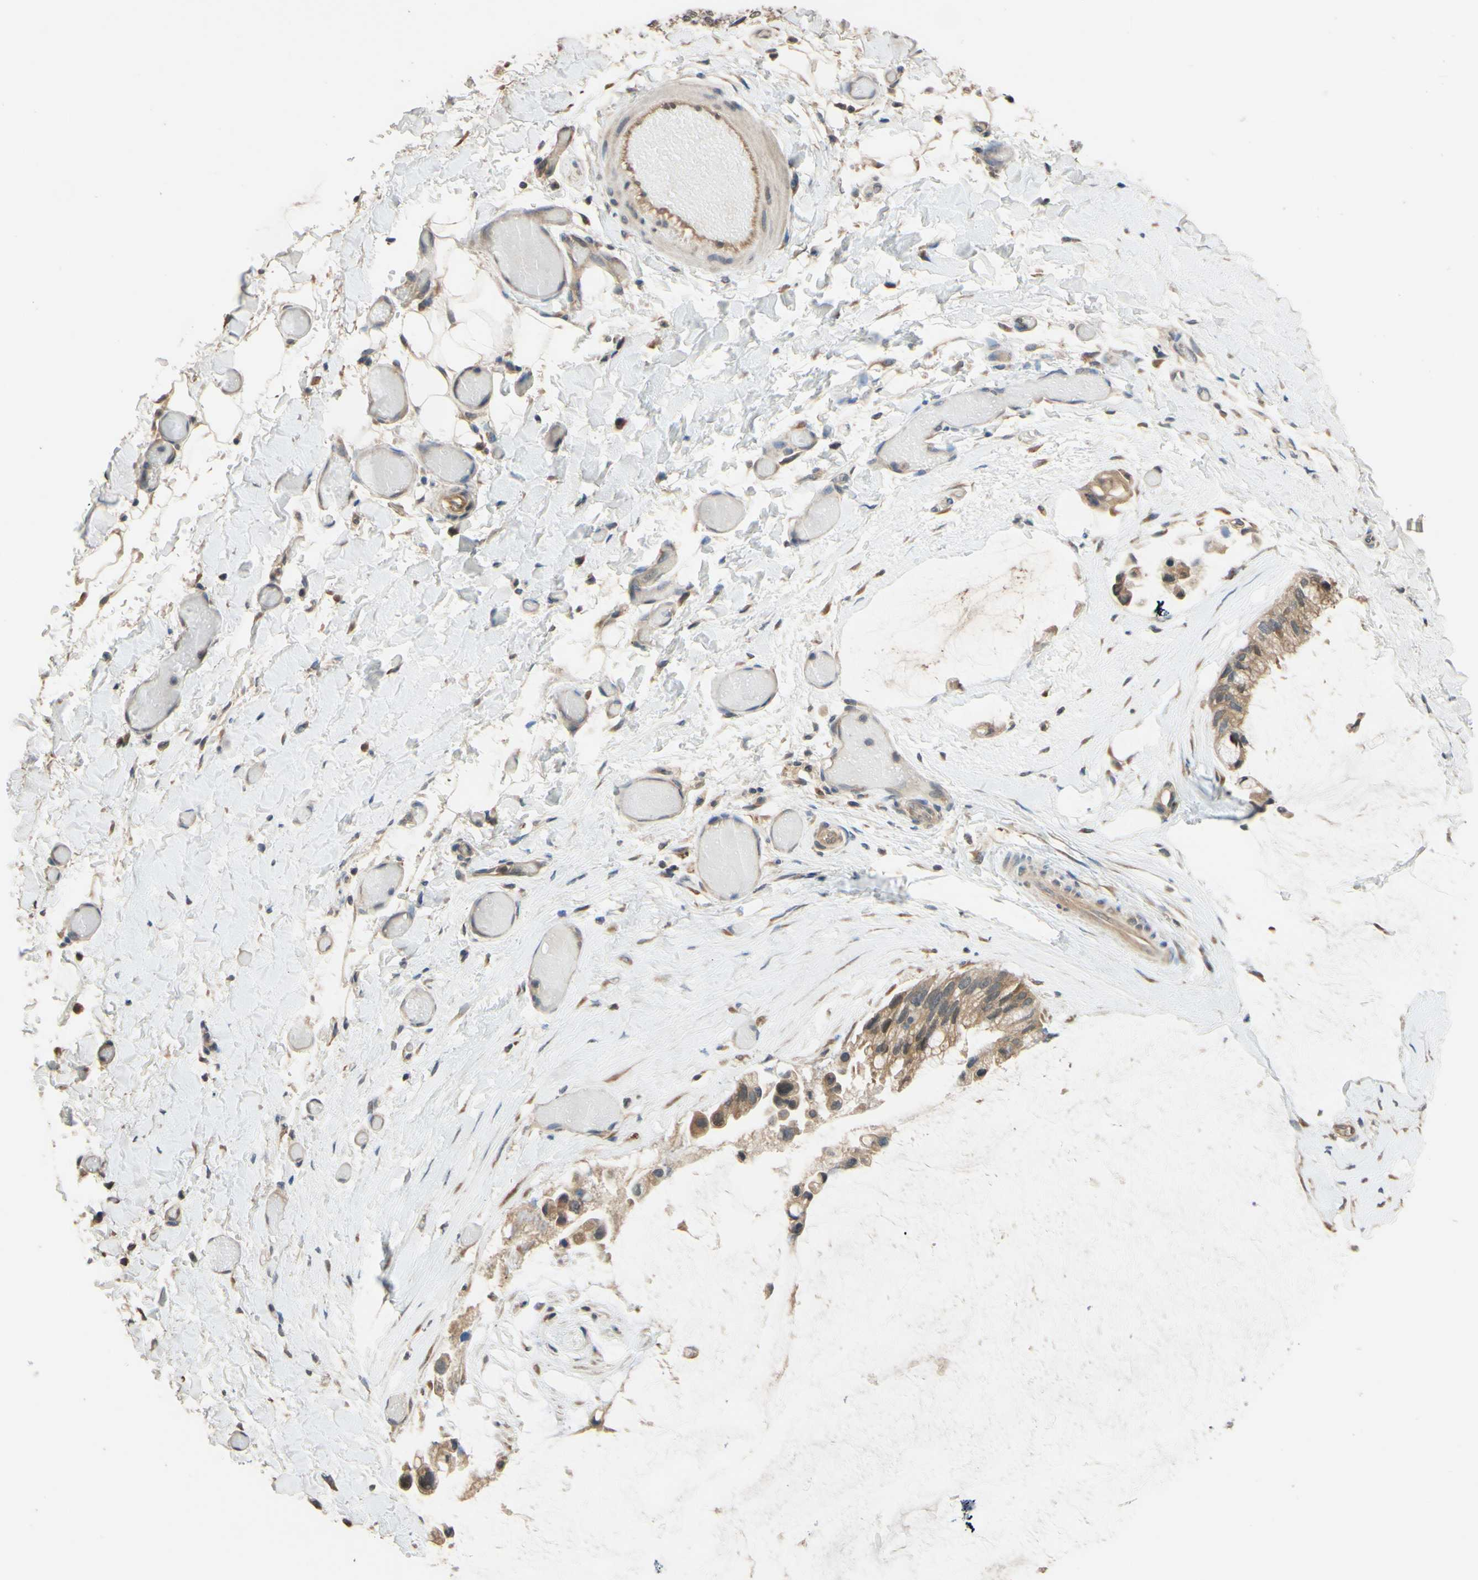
{"staining": {"intensity": "moderate", "quantity": ">75%", "location": "cytoplasmic/membranous"}, "tissue": "ovarian cancer", "cell_type": "Tumor cells", "image_type": "cancer", "snomed": [{"axis": "morphology", "description": "Cystadenocarcinoma, mucinous, NOS"}, {"axis": "topography", "description": "Ovary"}], "caption": "Ovarian cancer was stained to show a protein in brown. There is medium levels of moderate cytoplasmic/membranous staining in approximately >75% of tumor cells.", "gene": "SMIM19", "patient": {"sex": "female", "age": 39}}